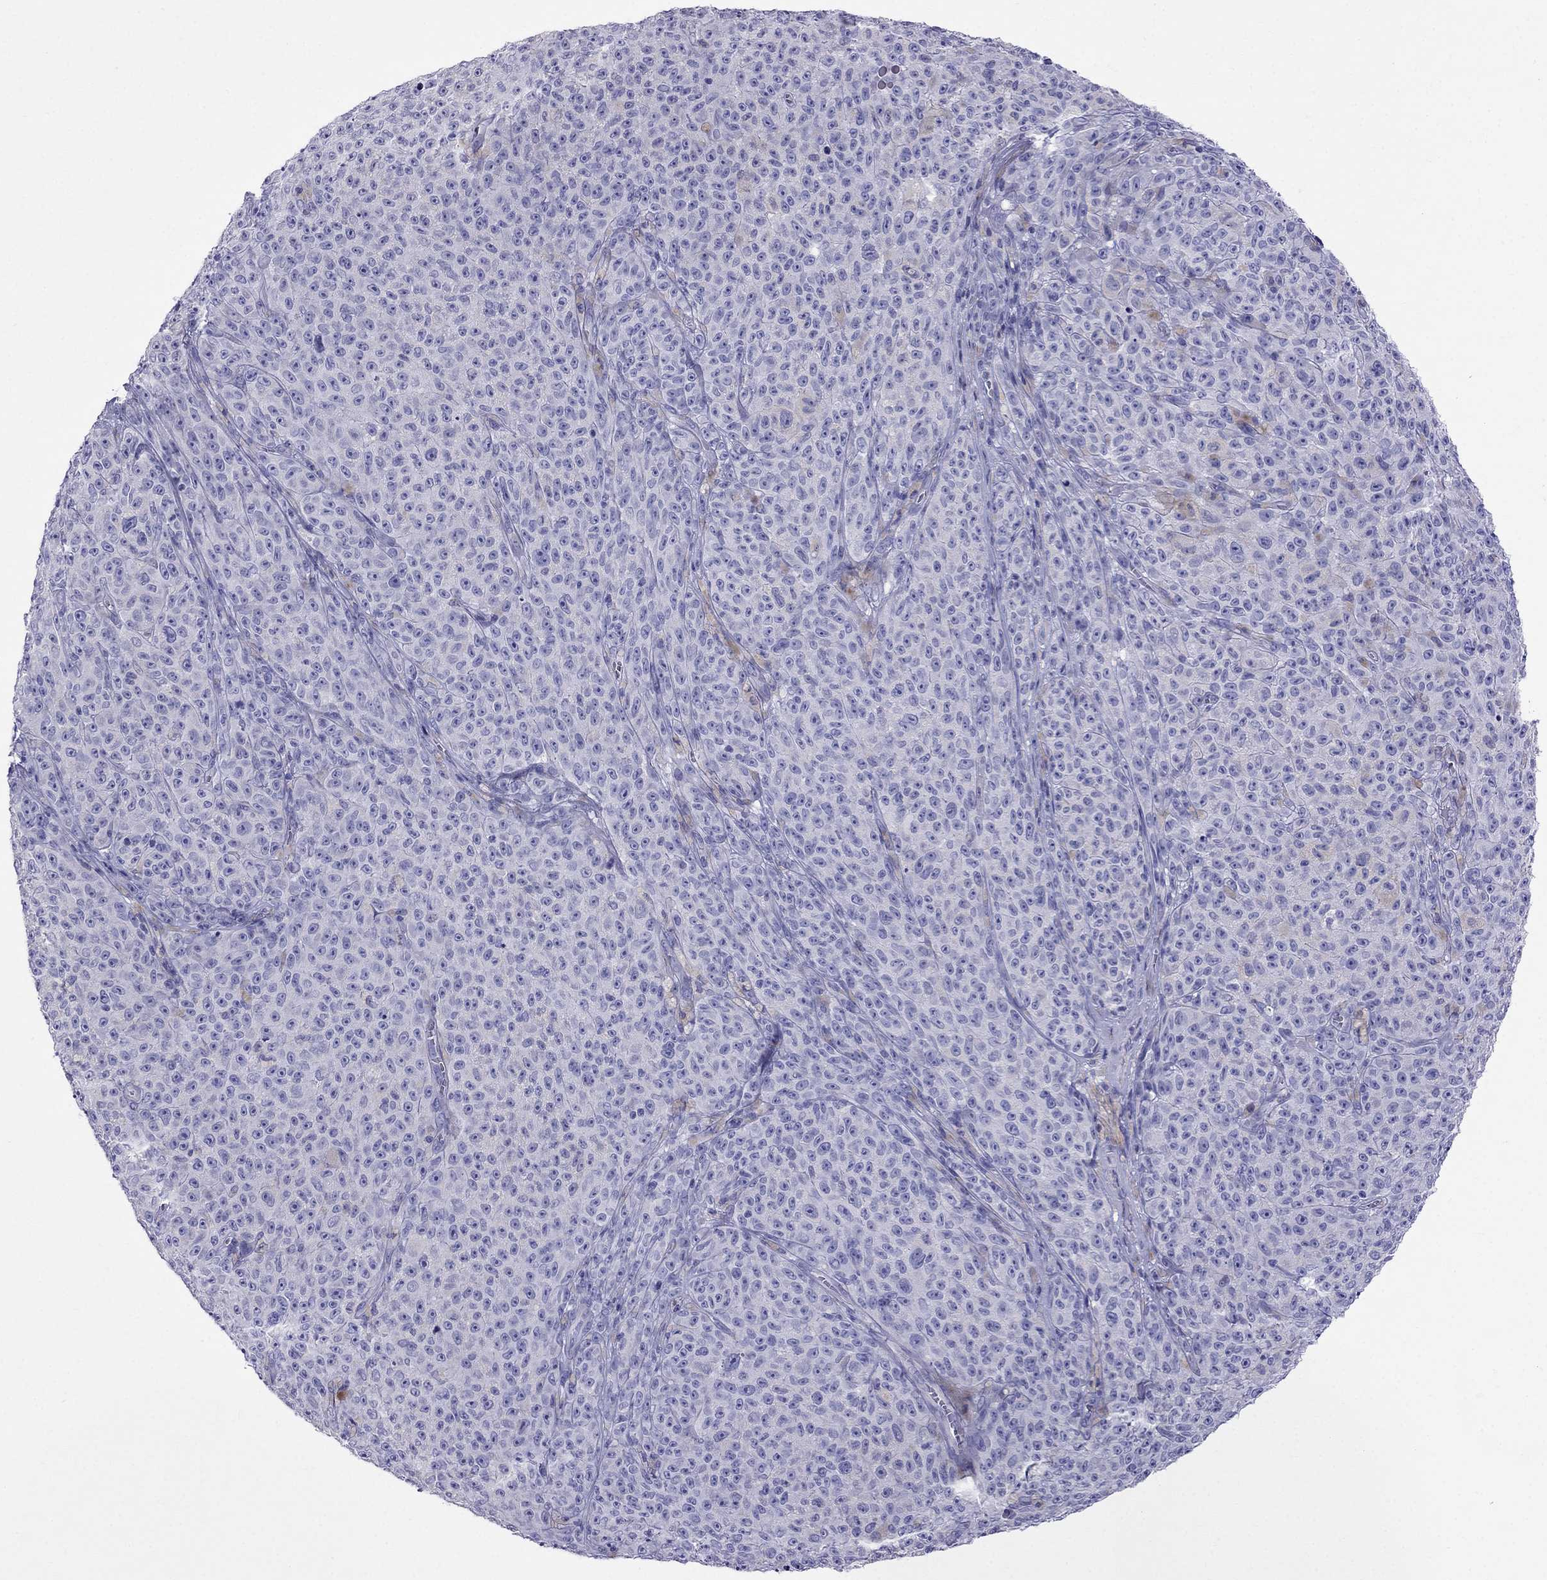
{"staining": {"intensity": "negative", "quantity": "none", "location": "none"}, "tissue": "melanoma", "cell_type": "Tumor cells", "image_type": "cancer", "snomed": [{"axis": "morphology", "description": "Malignant melanoma, NOS"}, {"axis": "topography", "description": "Skin"}], "caption": "There is no significant positivity in tumor cells of melanoma. Brightfield microscopy of IHC stained with DAB (3,3'-diaminobenzidine) (brown) and hematoxylin (blue), captured at high magnification.", "gene": "TDRD1", "patient": {"sex": "female", "age": 82}}